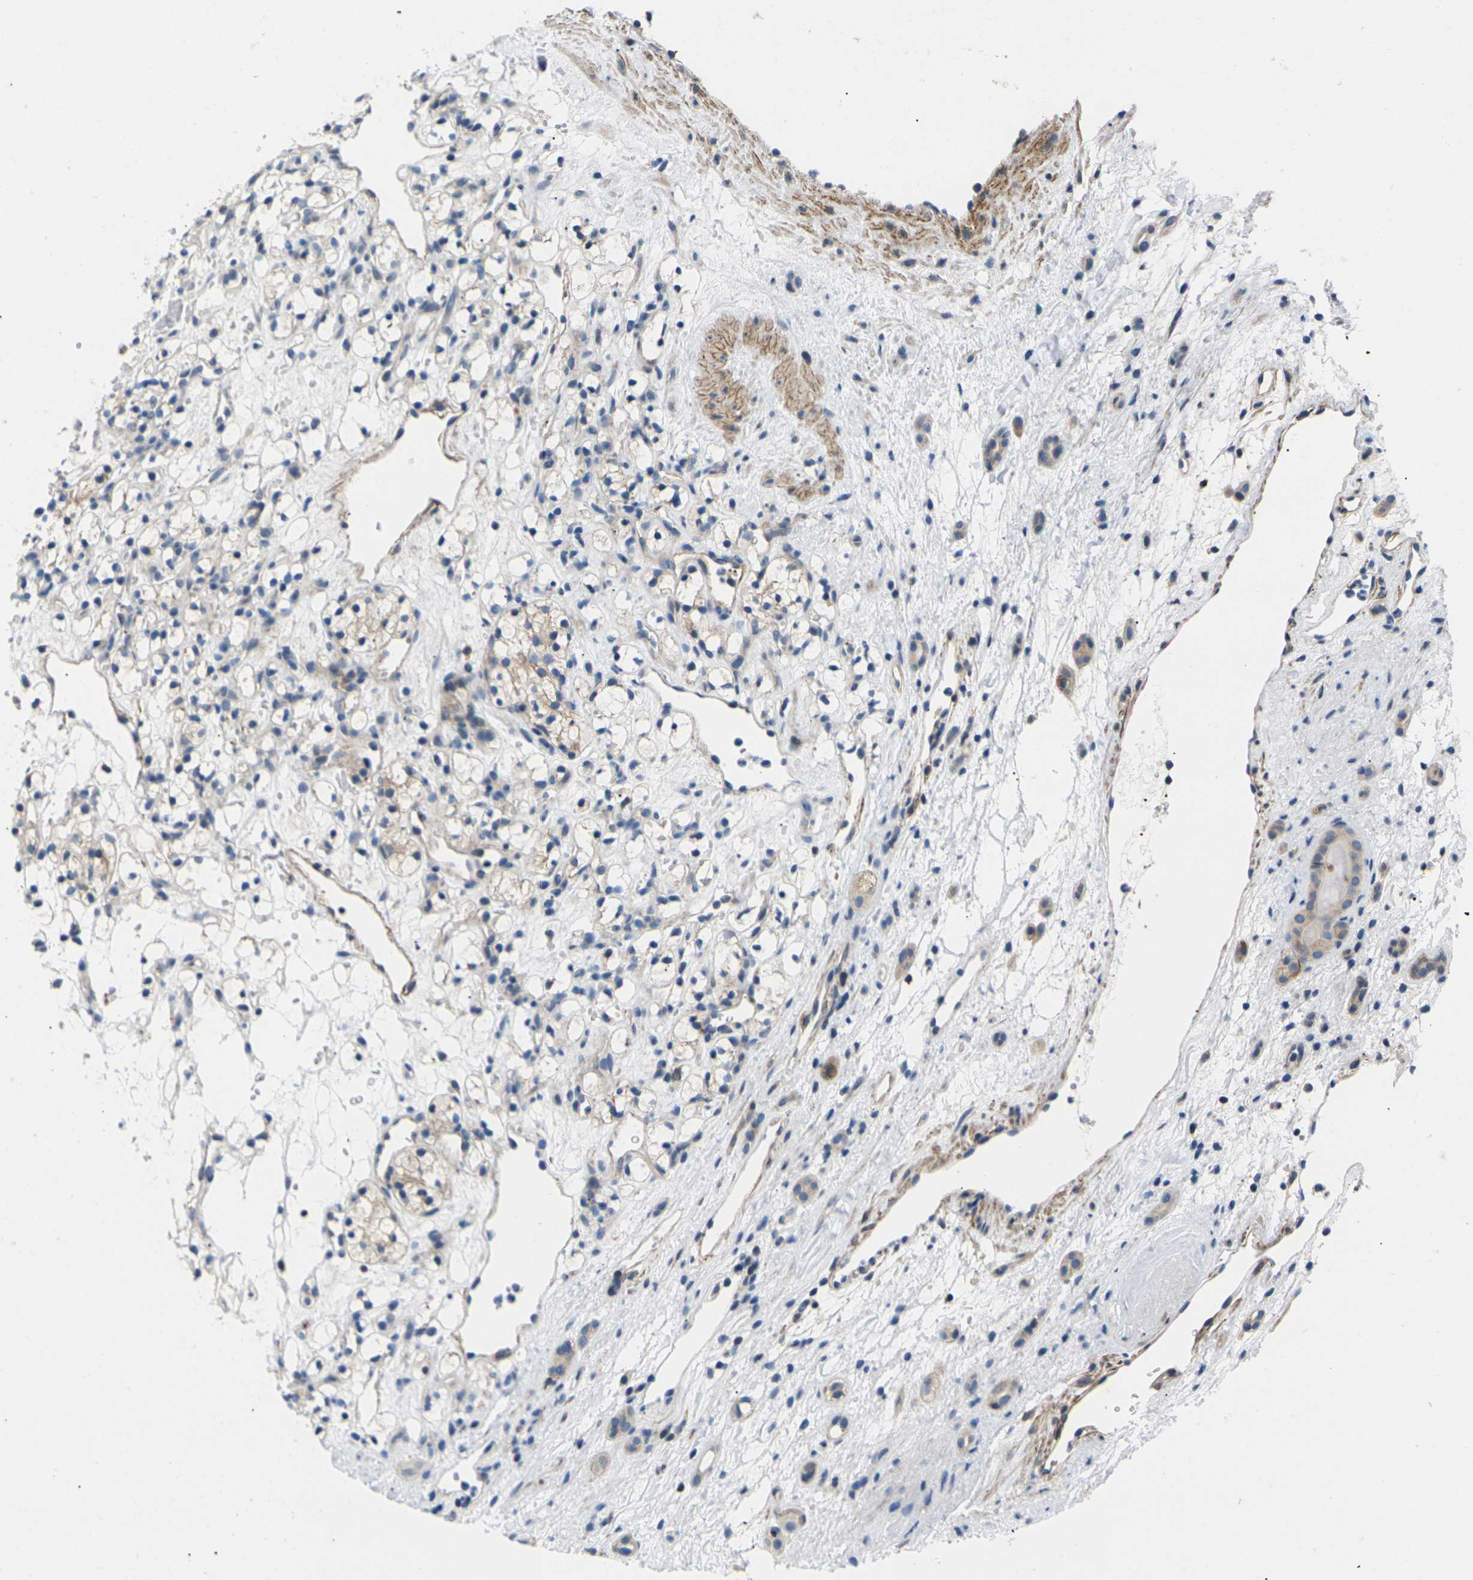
{"staining": {"intensity": "negative", "quantity": "none", "location": "none"}, "tissue": "renal cancer", "cell_type": "Tumor cells", "image_type": "cancer", "snomed": [{"axis": "morphology", "description": "Adenocarcinoma, NOS"}, {"axis": "topography", "description": "Kidney"}], "caption": "This is an IHC micrograph of human renal cancer (adenocarcinoma). There is no positivity in tumor cells.", "gene": "RPS6KA3", "patient": {"sex": "female", "age": 60}}